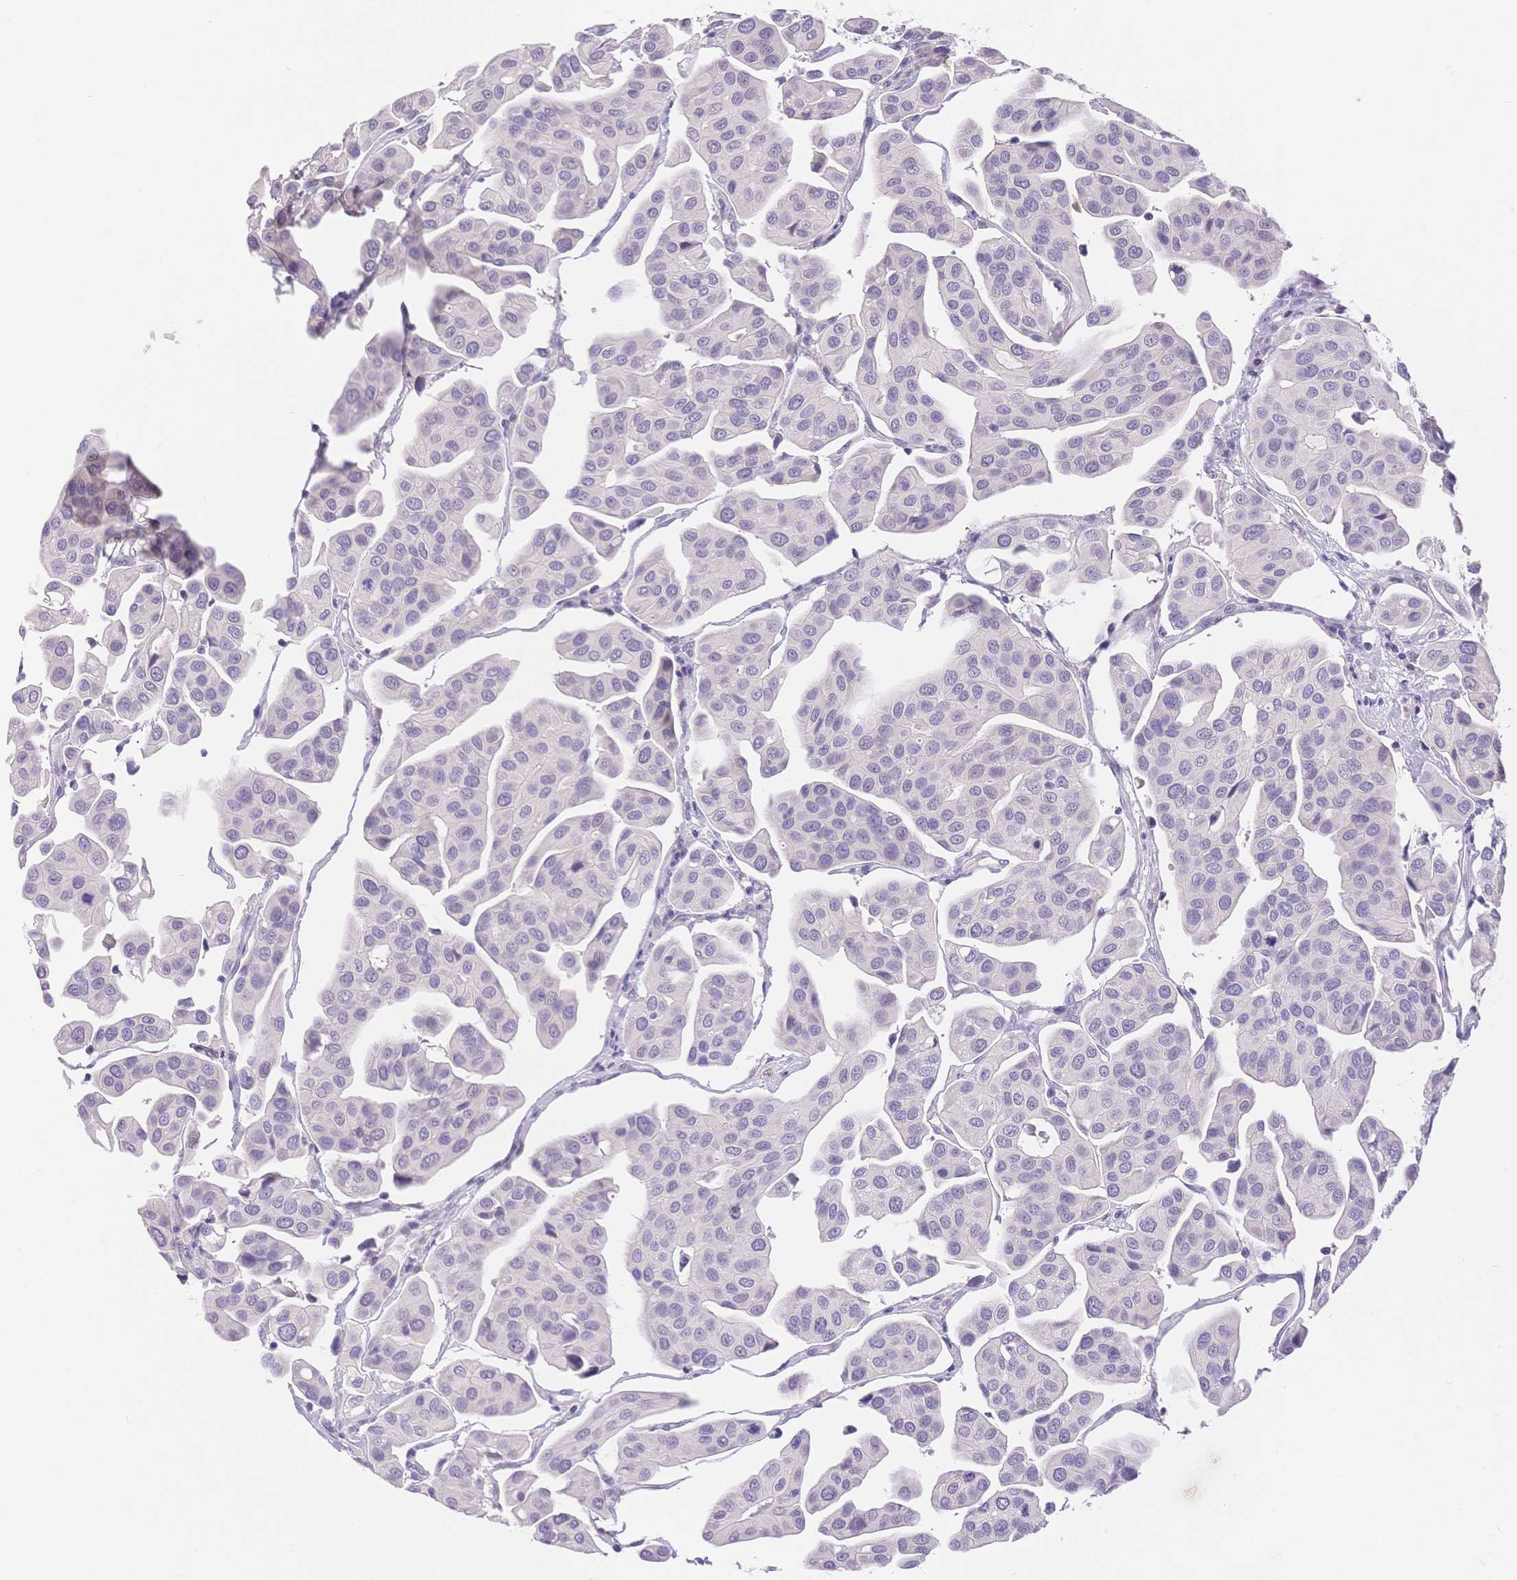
{"staining": {"intensity": "negative", "quantity": "none", "location": "none"}, "tissue": "renal cancer", "cell_type": "Tumor cells", "image_type": "cancer", "snomed": [{"axis": "morphology", "description": "Adenocarcinoma, NOS"}, {"axis": "topography", "description": "Urinary bladder"}], "caption": "High magnification brightfield microscopy of renal cancer stained with DAB (3,3'-diaminobenzidine) (brown) and counterstained with hematoxylin (blue): tumor cells show no significant expression.", "gene": "MYOM1", "patient": {"sex": "male", "age": 61}}